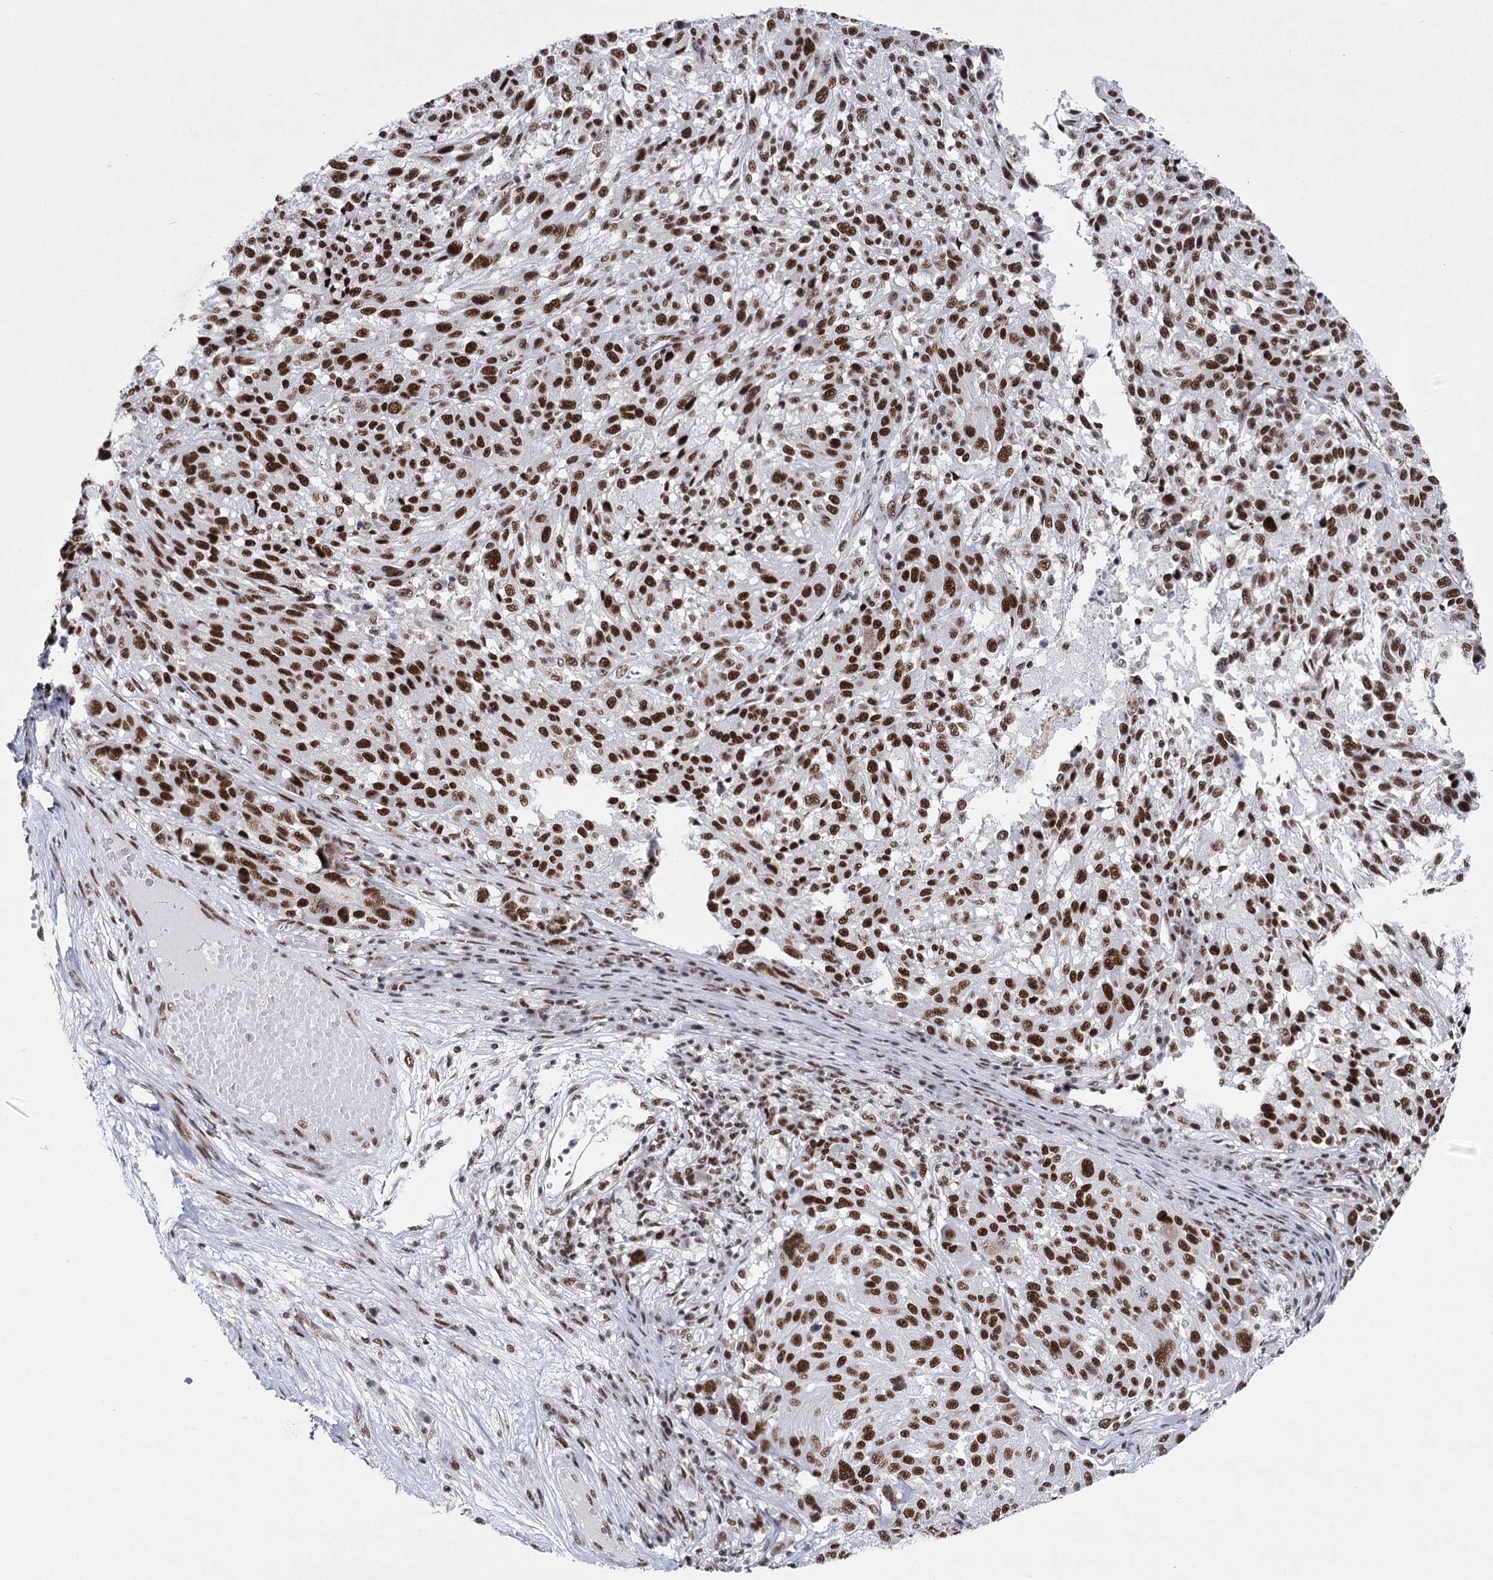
{"staining": {"intensity": "moderate", "quantity": ">75%", "location": "nuclear"}, "tissue": "melanoma", "cell_type": "Tumor cells", "image_type": "cancer", "snomed": [{"axis": "morphology", "description": "Malignant melanoma, NOS"}, {"axis": "topography", "description": "Skin"}], "caption": "Immunohistochemical staining of human malignant melanoma shows moderate nuclear protein expression in about >75% of tumor cells. The protein of interest is shown in brown color, while the nuclei are stained blue.", "gene": "SCAF8", "patient": {"sex": "male", "age": 53}}